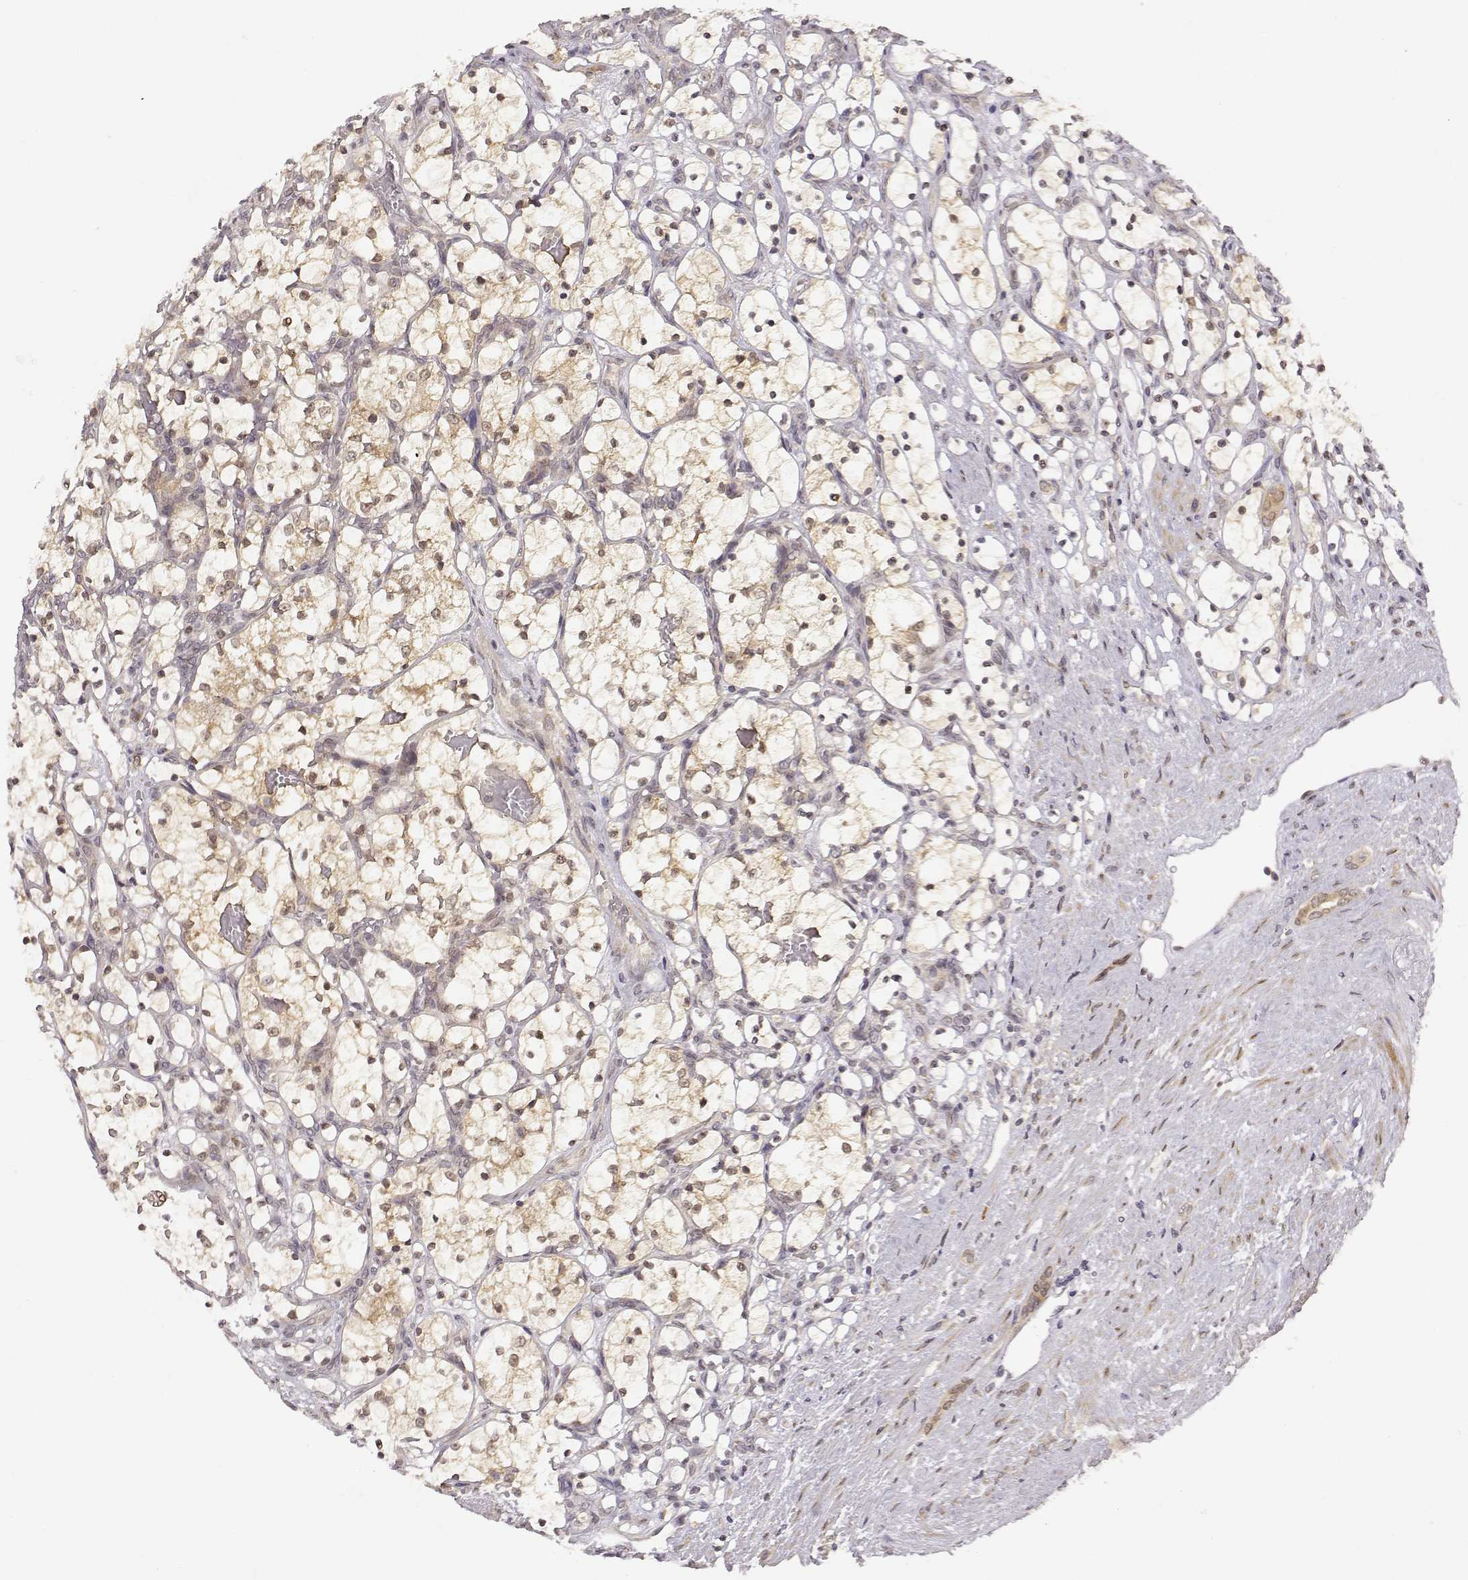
{"staining": {"intensity": "weak", "quantity": ">75%", "location": "cytoplasmic/membranous"}, "tissue": "renal cancer", "cell_type": "Tumor cells", "image_type": "cancer", "snomed": [{"axis": "morphology", "description": "Adenocarcinoma, NOS"}, {"axis": "topography", "description": "Kidney"}], "caption": "IHC of human renal cancer shows low levels of weak cytoplasmic/membranous staining in about >75% of tumor cells. (Brightfield microscopy of DAB IHC at high magnification).", "gene": "ERGIC2", "patient": {"sex": "female", "age": 69}}